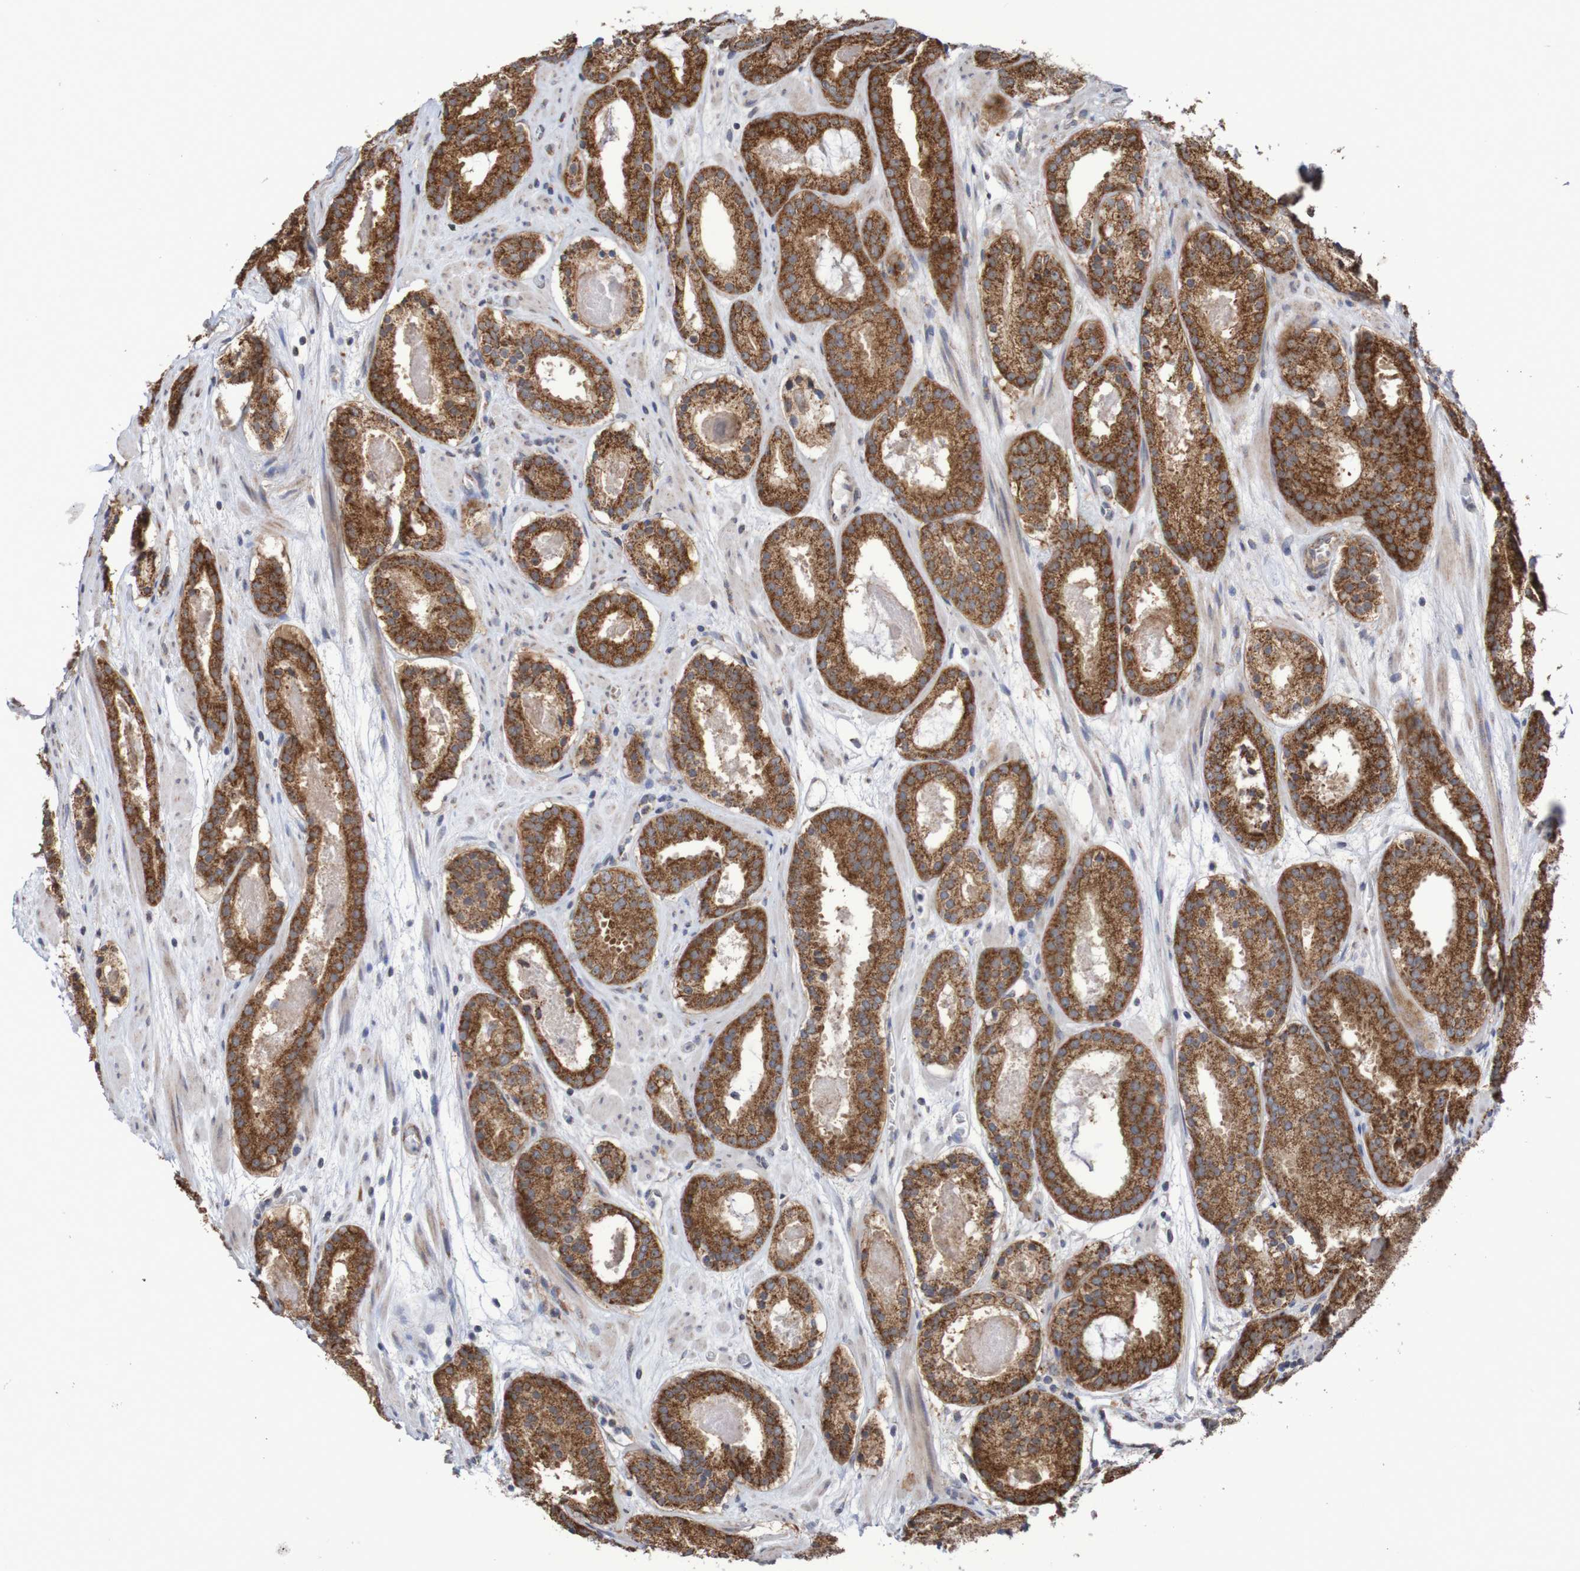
{"staining": {"intensity": "strong", "quantity": ">75%", "location": "cytoplasmic/membranous"}, "tissue": "prostate cancer", "cell_type": "Tumor cells", "image_type": "cancer", "snomed": [{"axis": "morphology", "description": "Adenocarcinoma, Low grade"}, {"axis": "topography", "description": "Prostate"}], "caption": "Strong cytoplasmic/membranous staining for a protein is appreciated in about >75% of tumor cells of prostate low-grade adenocarcinoma using IHC.", "gene": "DVL1", "patient": {"sex": "male", "age": 69}}